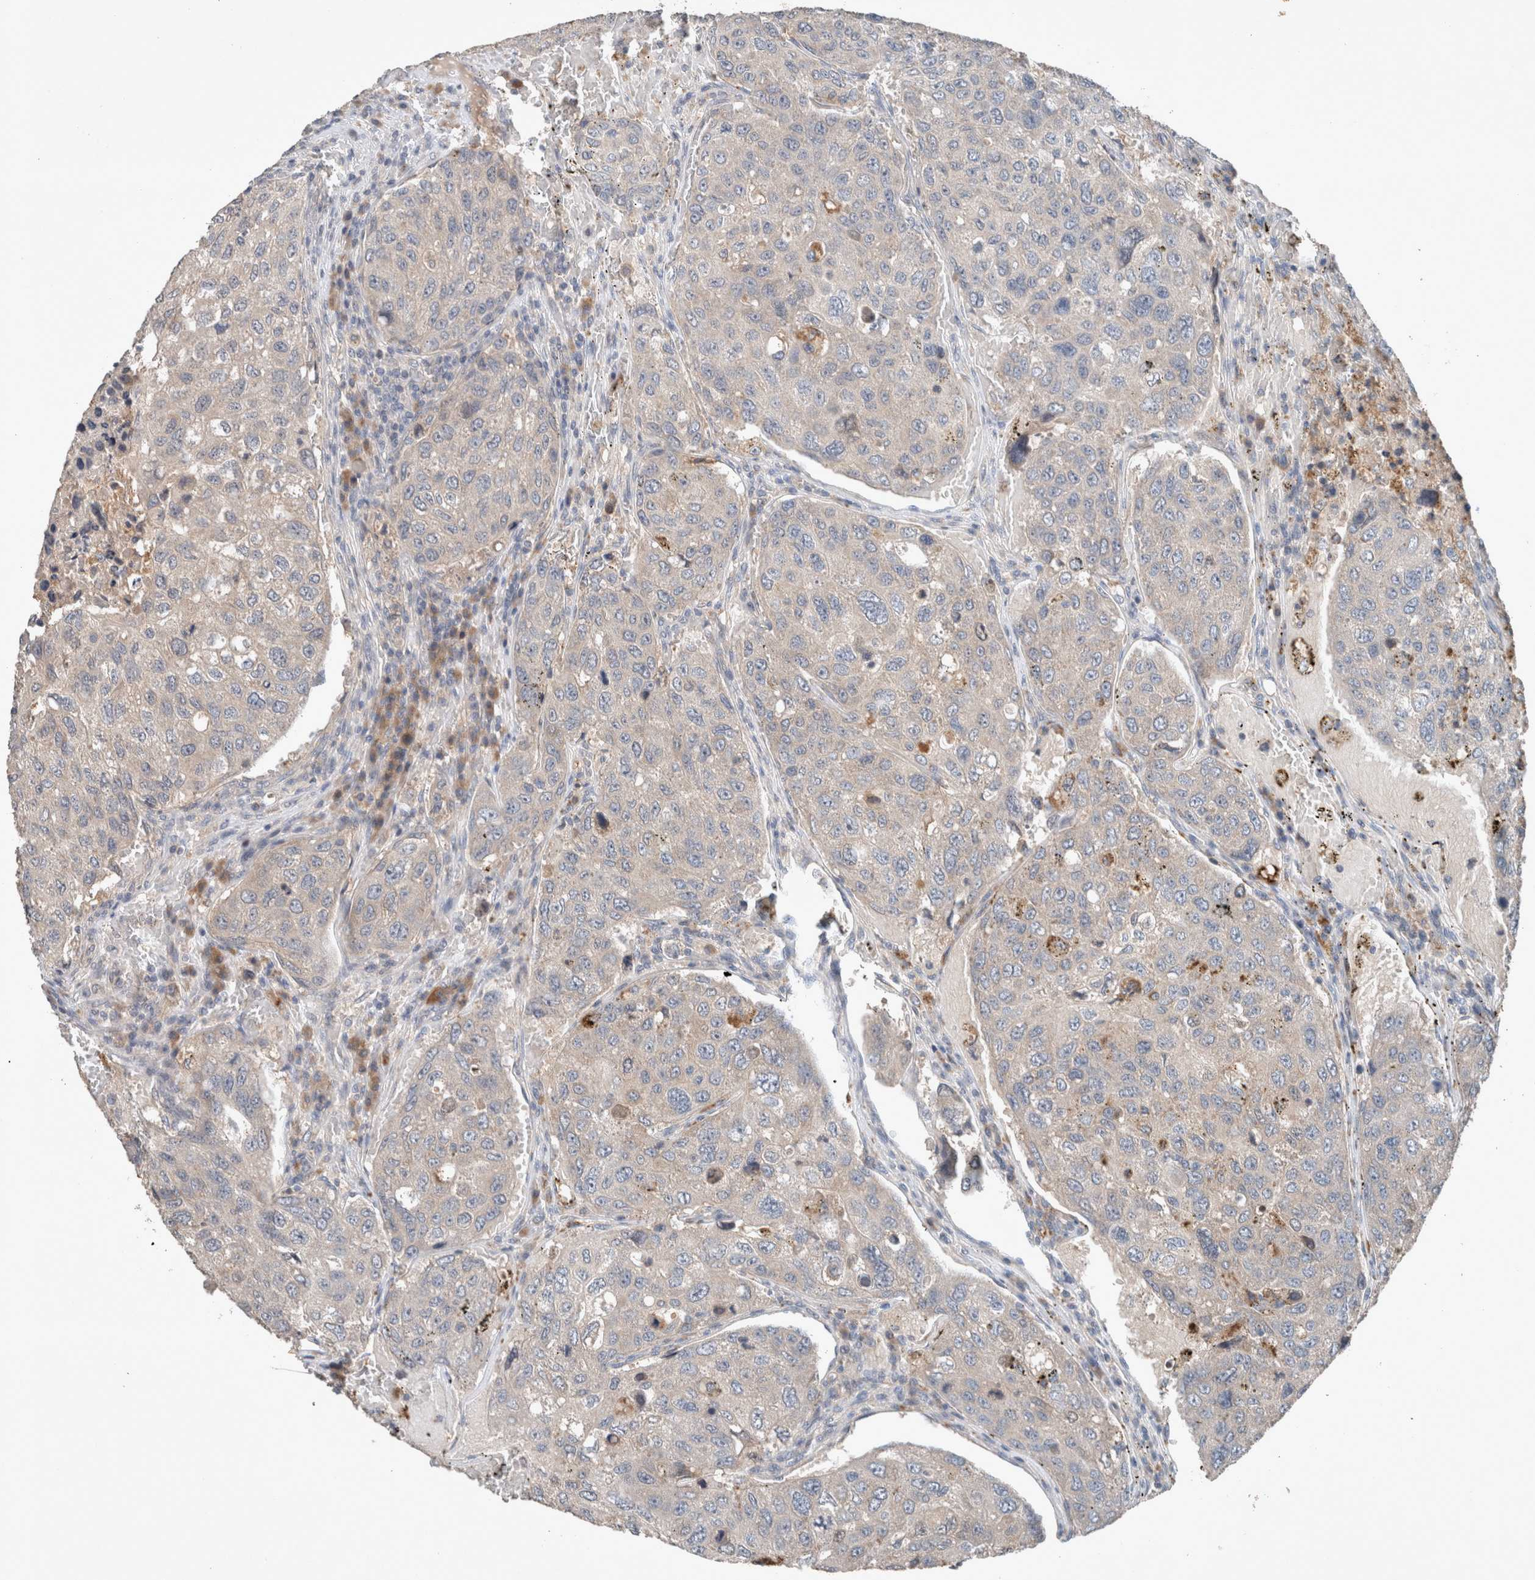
{"staining": {"intensity": "negative", "quantity": "none", "location": "none"}, "tissue": "urothelial cancer", "cell_type": "Tumor cells", "image_type": "cancer", "snomed": [{"axis": "morphology", "description": "Urothelial carcinoma, High grade"}, {"axis": "topography", "description": "Lymph node"}, {"axis": "topography", "description": "Urinary bladder"}], "caption": "There is no significant staining in tumor cells of high-grade urothelial carcinoma.", "gene": "UGCG", "patient": {"sex": "male", "age": 51}}